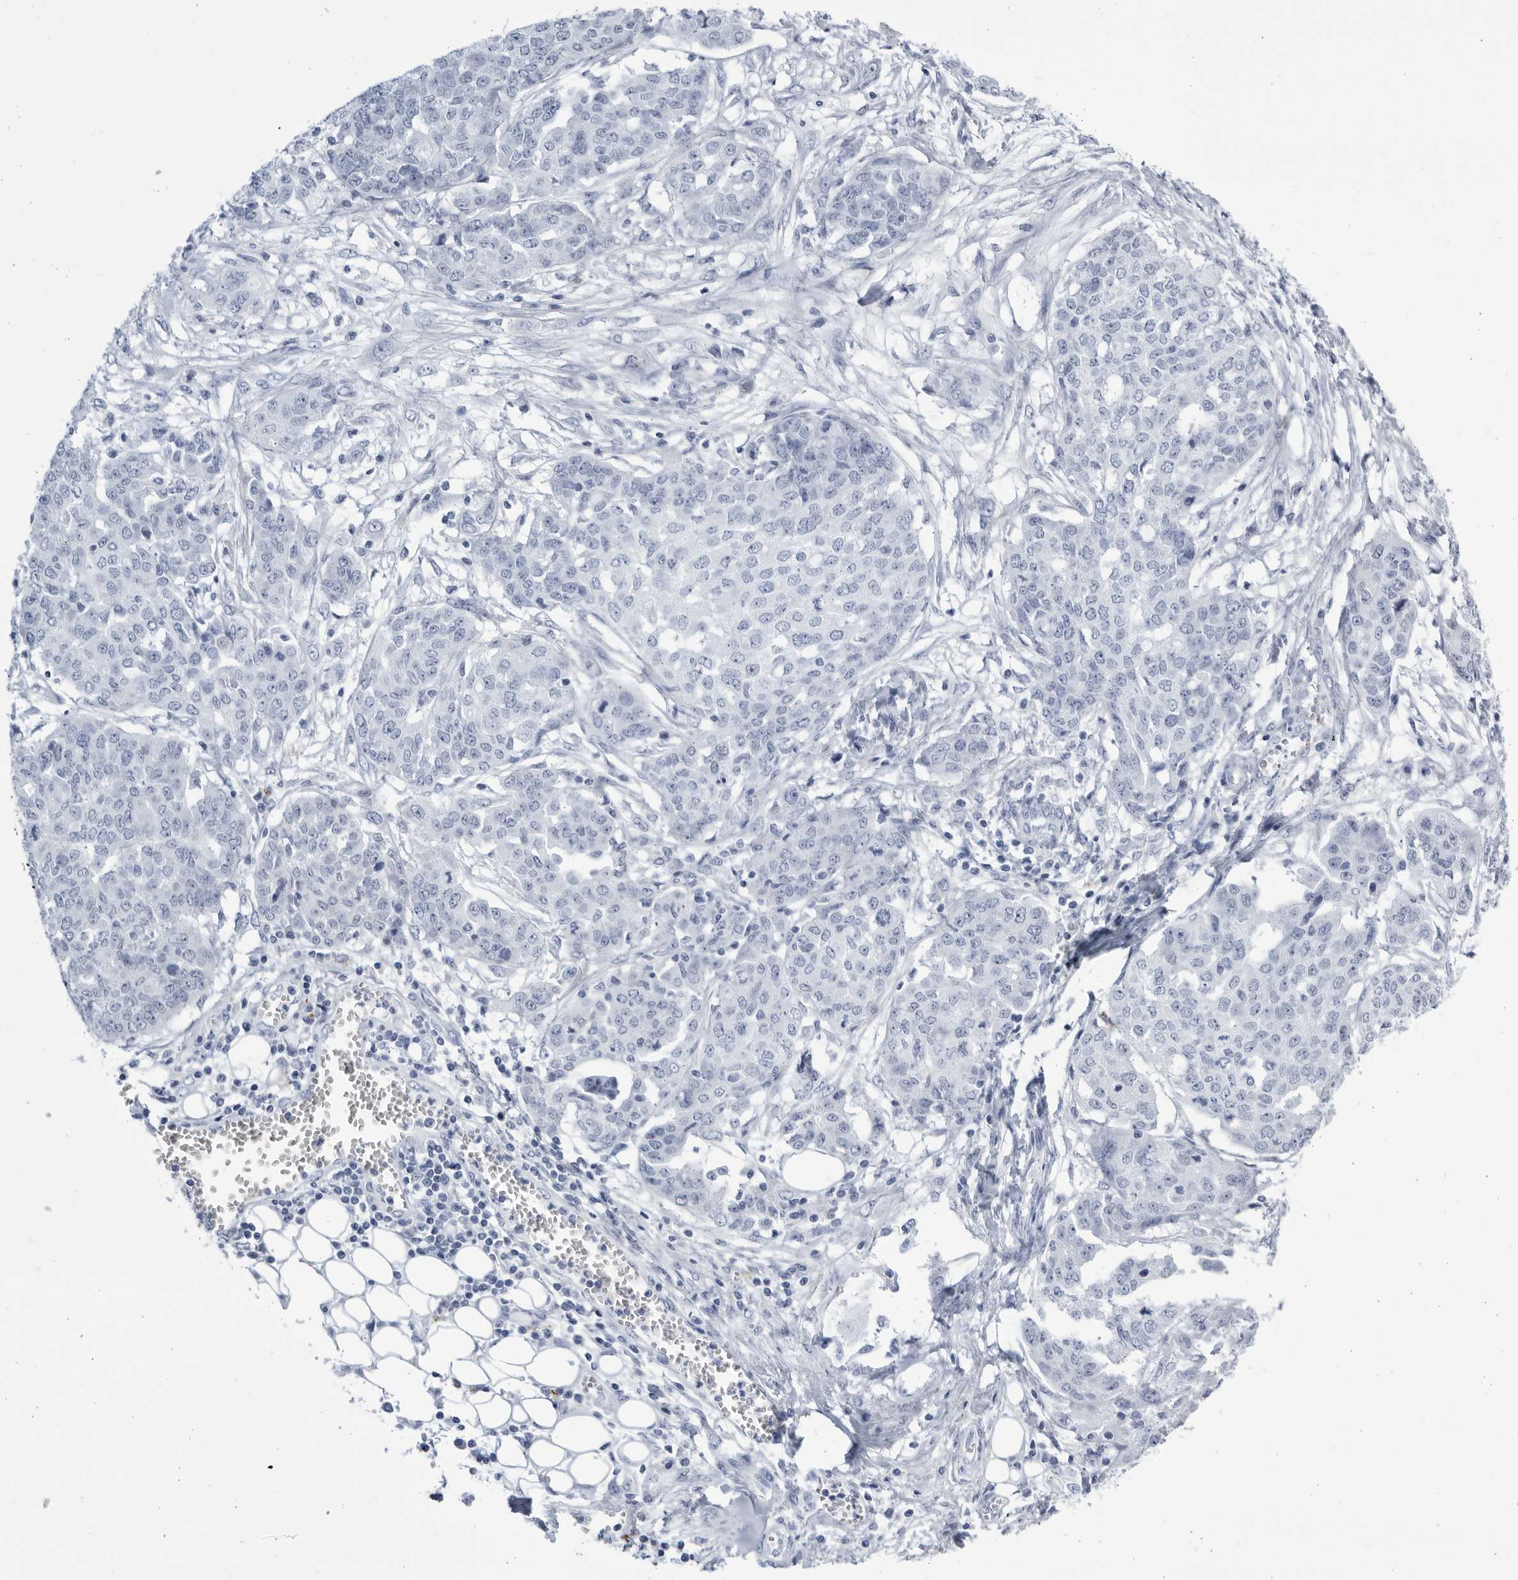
{"staining": {"intensity": "negative", "quantity": "none", "location": "none"}, "tissue": "ovarian cancer", "cell_type": "Tumor cells", "image_type": "cancer", "snomed": [{"axis": "morphology", "description": "Cystadenocarcinoma, serous, NOS"}, {"axis": "topography", "description": "Soft tissue"}, {"axis": "topography", "description": "Ovary"}], "caption": "High power microscopy micrograph of an immunohistochemistry photomicrograph of ovarian cancer (serous cystadenocarcinoma), revealing no significant expression in tumor cells. Brightfield microscopy of immunohistochemistry stained with DAB (3,3'-diaminobenzidine) (brown) and hematoxylin (blue), captured at high magnification.", "gene": "CCDC181", "patient": {"sex": "female", "age": 57}}